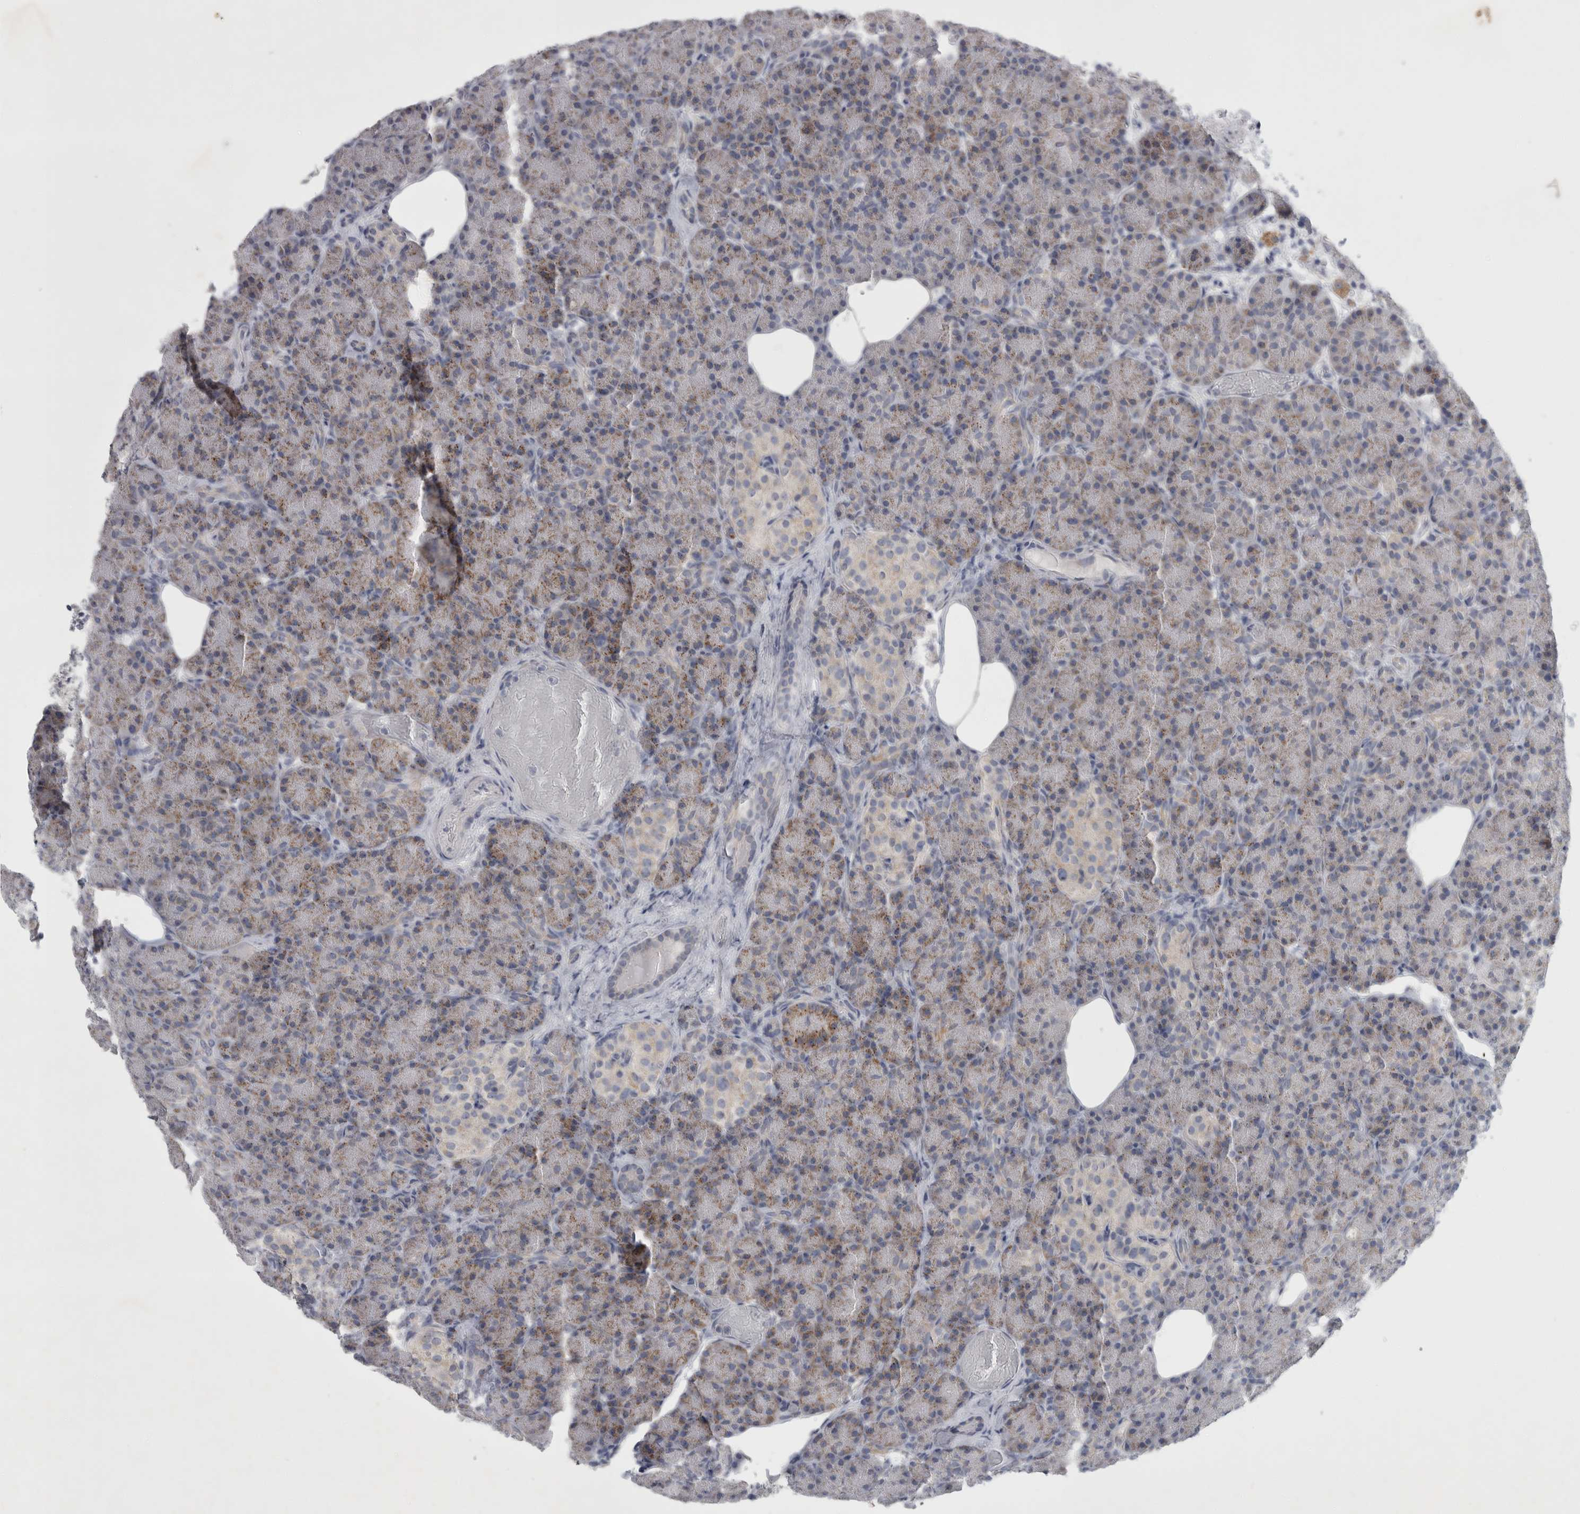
{"staining": {"intensity": "moderate", "quantity": ">75%", "location": "cytoplasmic/membranous"}, "tissue": "pancreas", "cell_type": "Exocrine glandular cells", "image_type": "normal", "snomed": [{"axis": "morphology", "description": "Normal tissue, NOS"}, {"axis": "topography", "description": "Pancreas"}], "caption": "Immunohistochemical staining of normal human pancreas displays >75% levels of moderate cytoplasmic/membranous protein positivity in approximately >75% of exocrine glandular cells.", "gene": "FXYD7", "patient": {"sex": "female", "age": 43}}